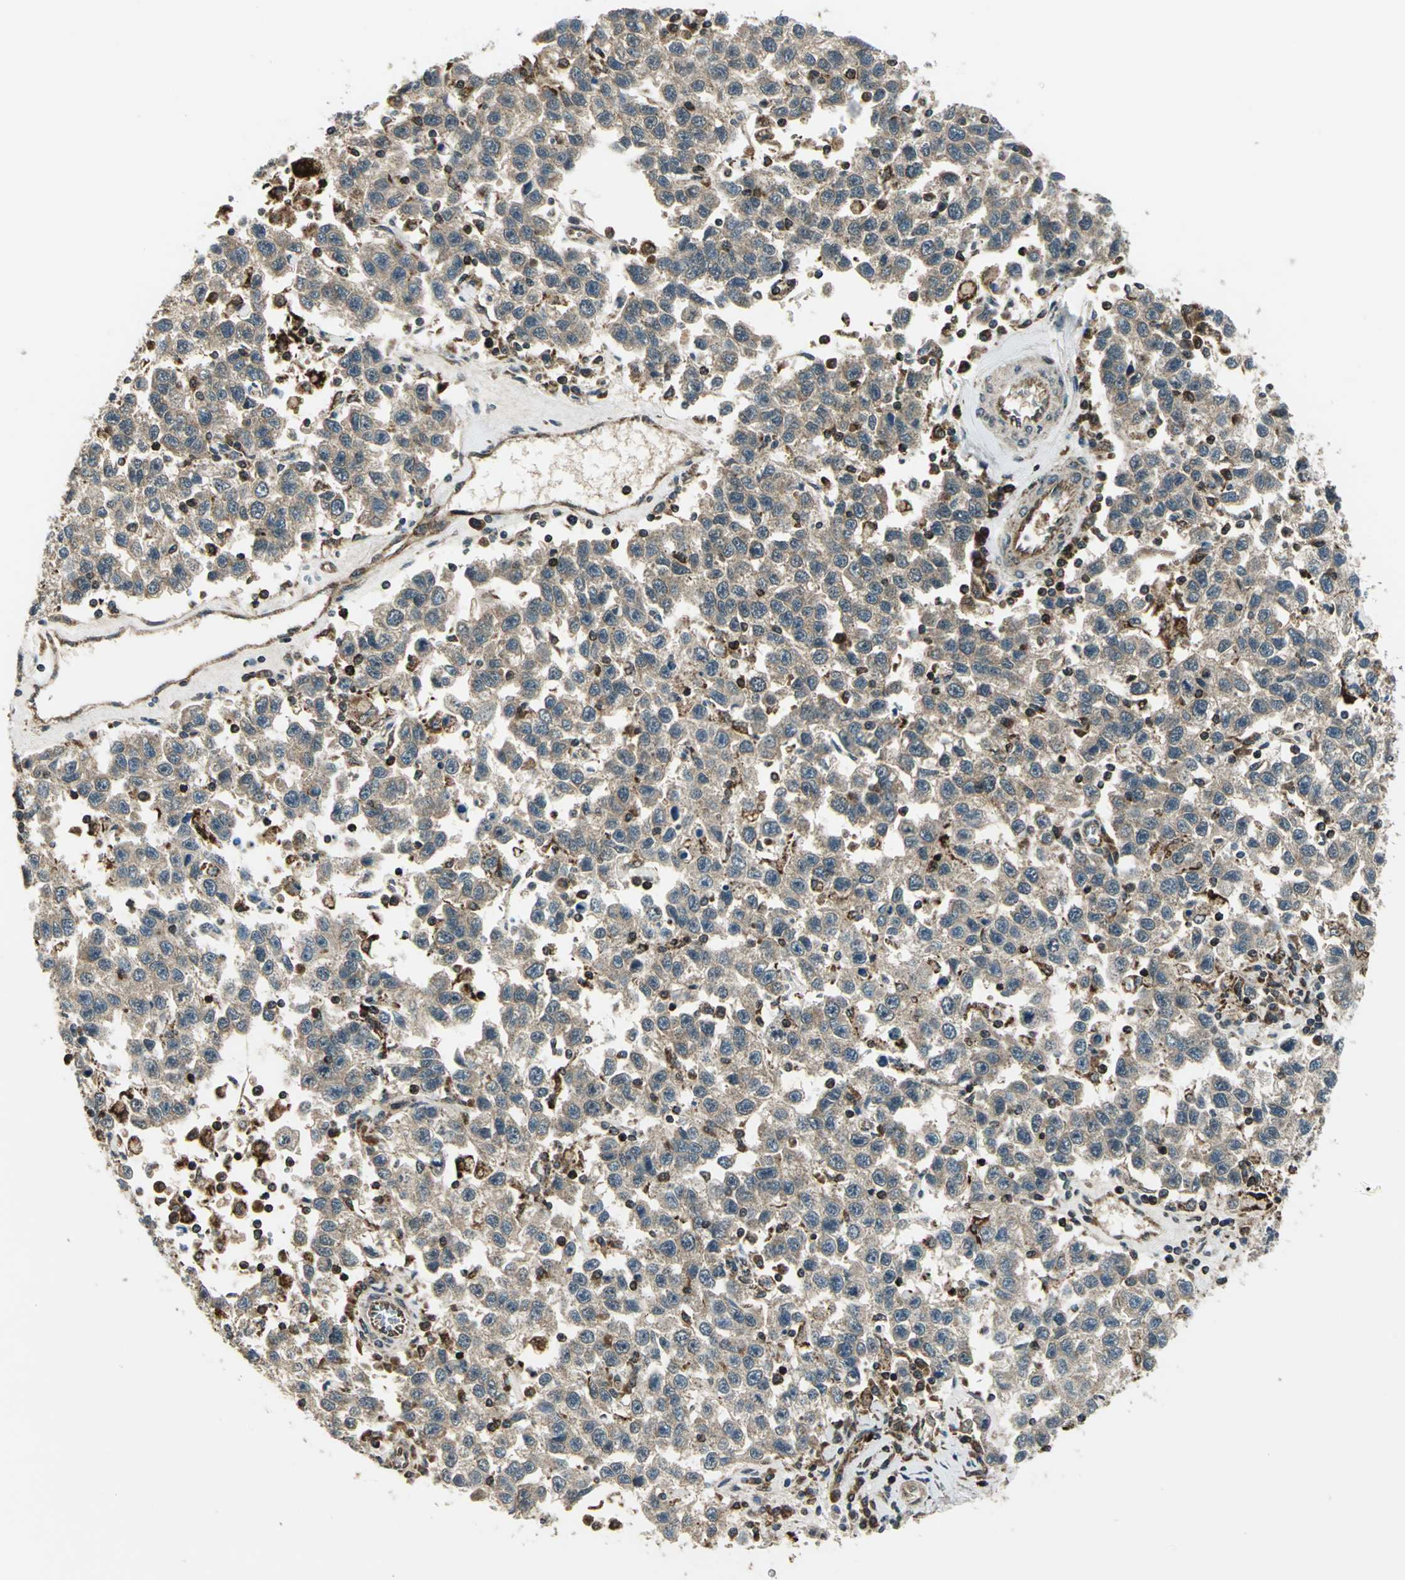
{"staining": {"intensity": "moderate", "quantity": ">75%", "location": "cytoplasmic/membranous"}, "tissue": "testis cancer", "cell_type": "Tumor cells", "image_type": "cancer", "snomed": [{"axis": "morphology", "description": "Seminoma, NOS"}, {"axis": "topography", "description": "Testis"}], "caption": "Human testis cancer stained for a protein (brown) exhibits moderate cytoplasmic/membranous positive staining in approximately >75% of tumor cells.", "gene": "NUDT2", "patient": {"sex": "male", "age": 41}}